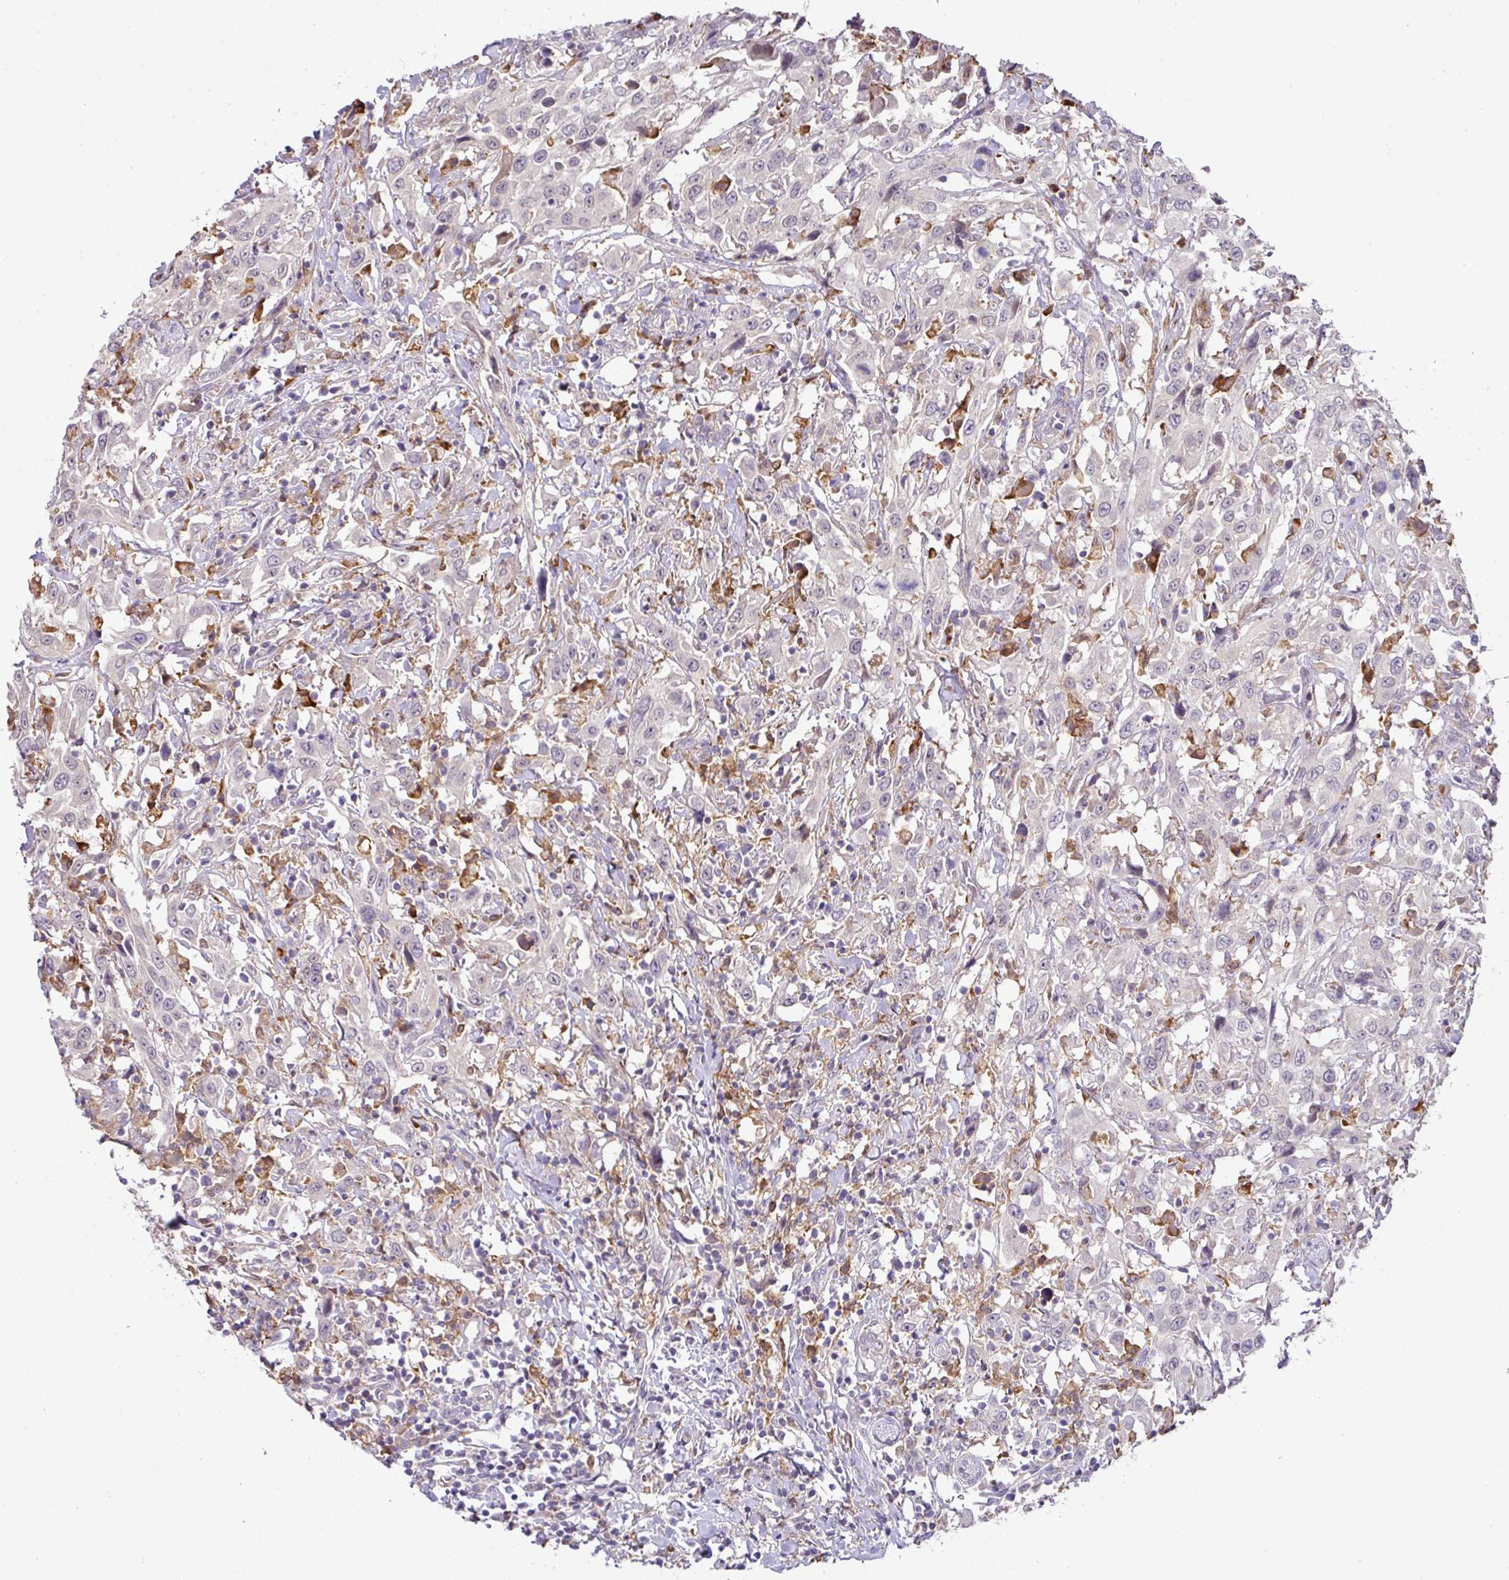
{"staining": {"intensity": "negative", "quantity": "none", "location": "none"}, "tissue": "urothelial cancer", "cell_type": "Tumor cells", "image_type": "cancer", "snomed": [{"axis": "morphology", "description": "Urothelial carcinoma, High grade"}, {"axis": "topography", "description": "Urinary bladder"}], "caption": "This is an IHC image of human urothelial cancer. There is no staining in tumor cells.", "gene": "GCNT7", "patient": {"sex": "male", "age": 61}}